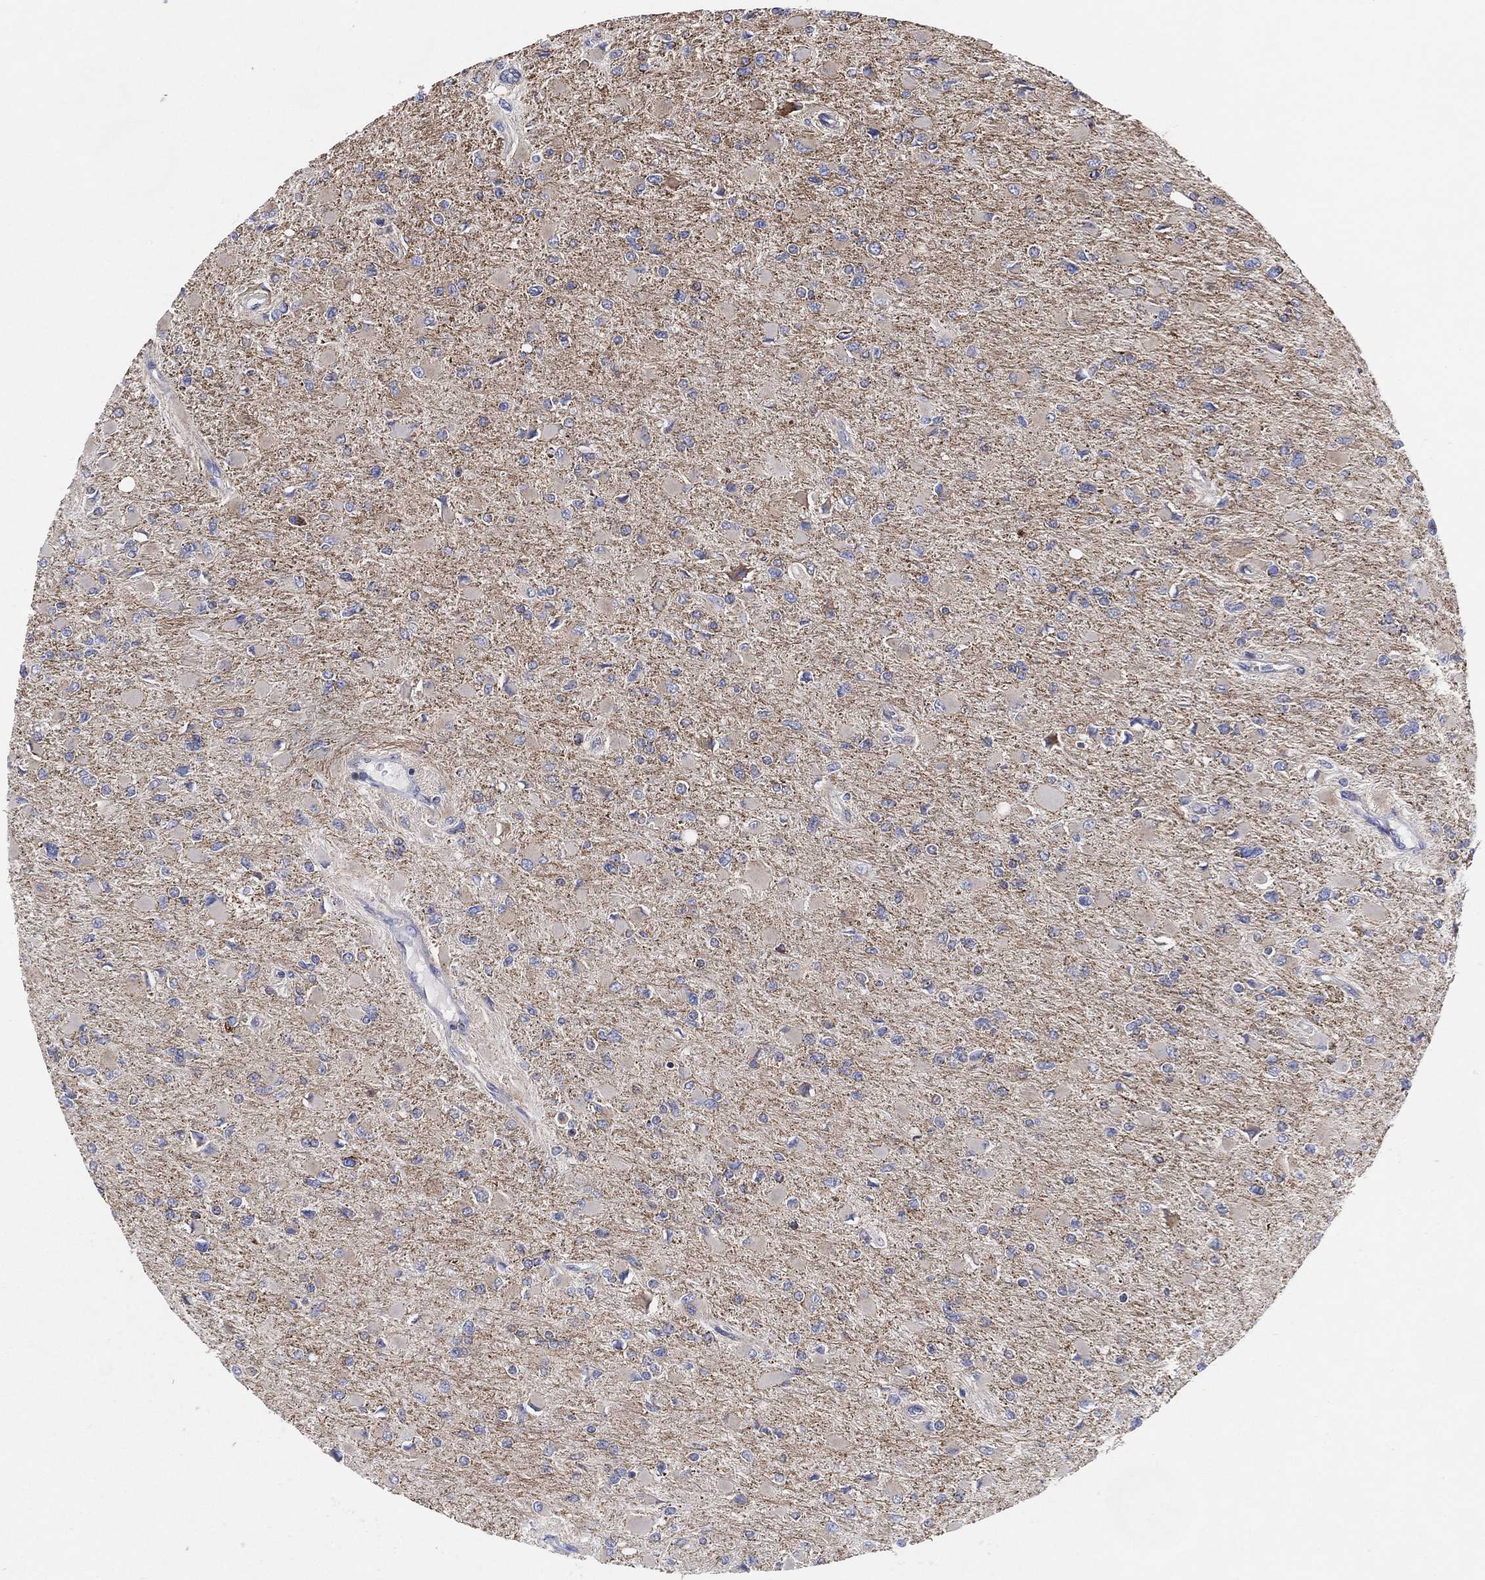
{"staining": {"intensity": "negative", "quantity": "none", "location": "none"}, "tissue": "glioma", "cell_type": "Tumor cells", "image_type": "cancer", "snomed": [{"axis": "morphology", "description": "Glioma, malignant, High grade"}, {"axis": "topography", "description": "Cerebral cortex"}], "caption": "The histopathology image demonstrates no significant expression in tumor cells of glioma.", "gene": "GCAT", "patient": {"sex": "female", "age": 36}}